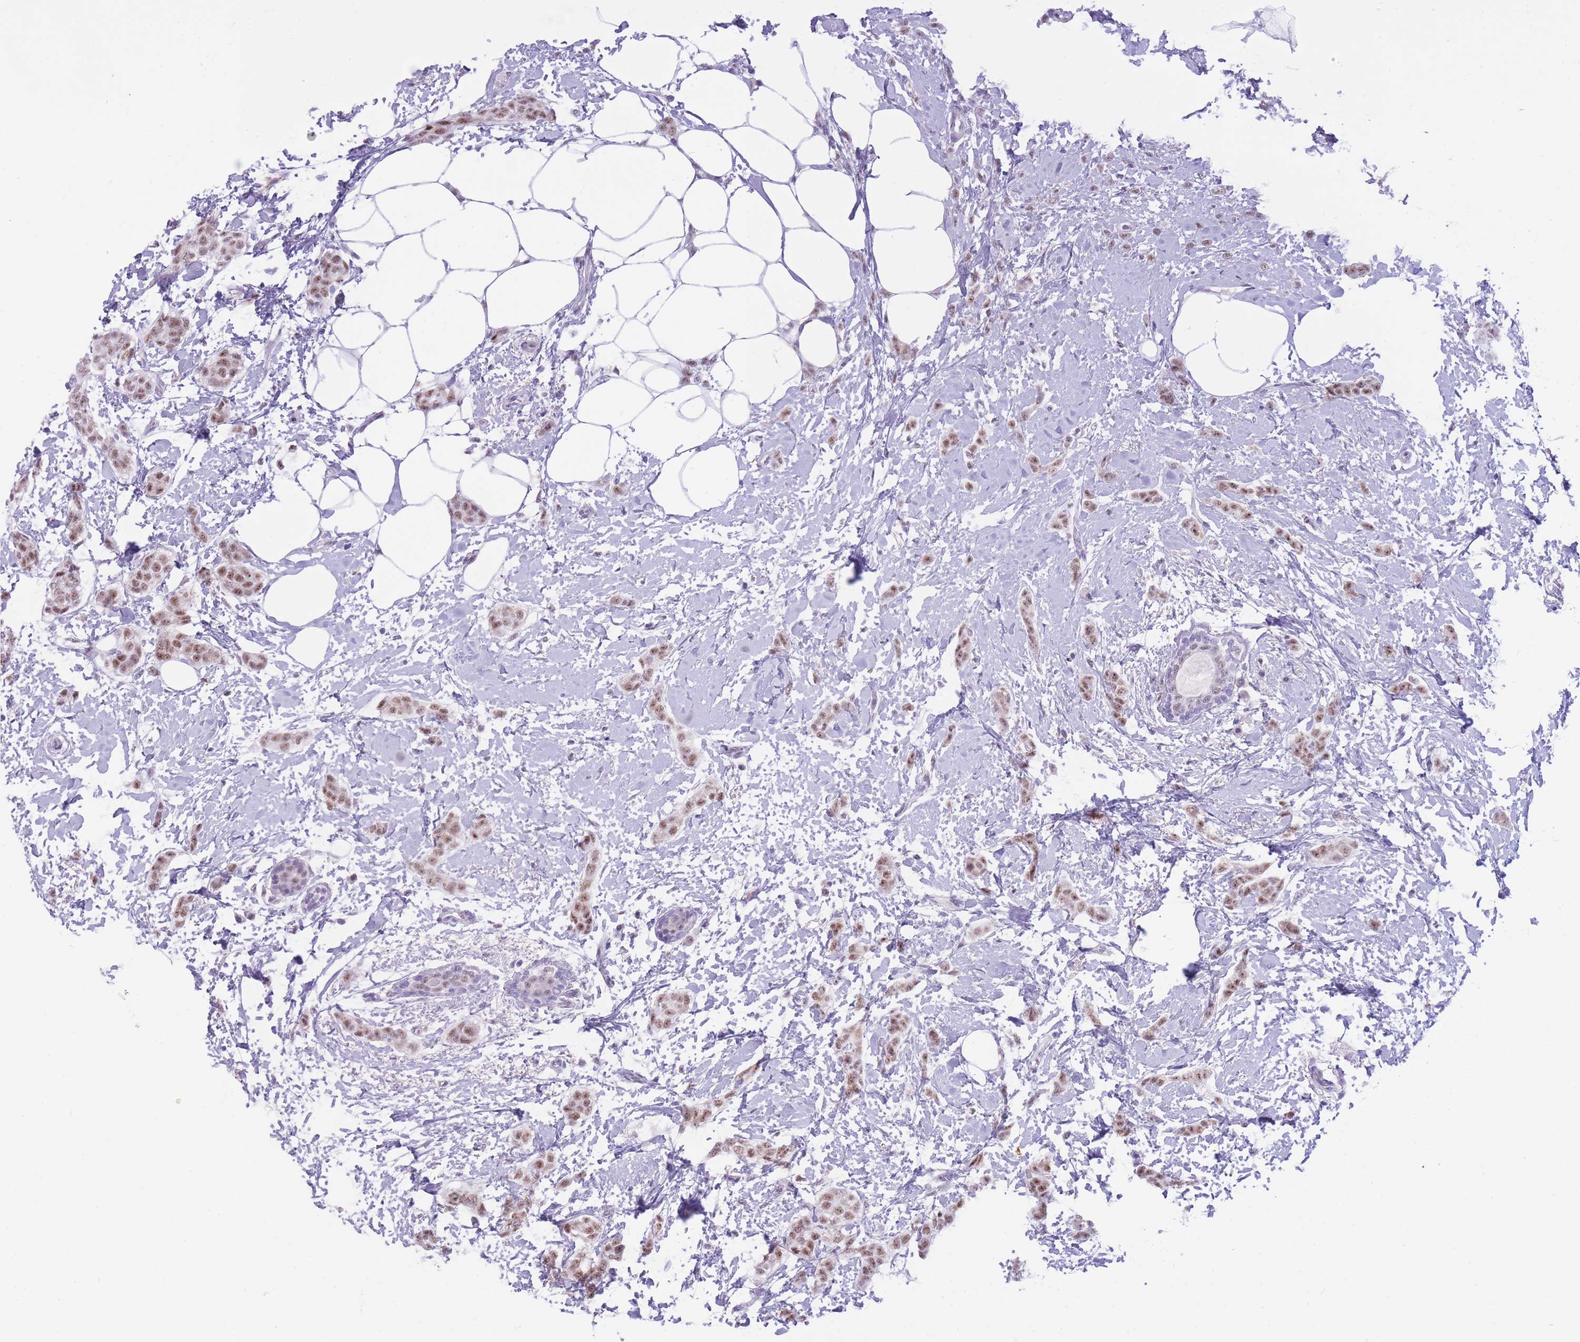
{"staining": {"intensity": "moderate", "quantity": ">75%", "location": "nuclear"}, "tissue": "breast cancer", "cell_type": "Tumor cells", "image_type": "cancer", "snomed": [{"axis": "morphology", "description": "Duct carcinoma"}, {"axis": "topography", "description": "Breast"}], "caption": "Human breast cancer (intraductal carcinoma) stained with a brown dye shows moderate nuclear positive staining in about >75% of tumor cells.", "gene": "CYP2B6", "patient": {"sex": "female", "age": 72}}